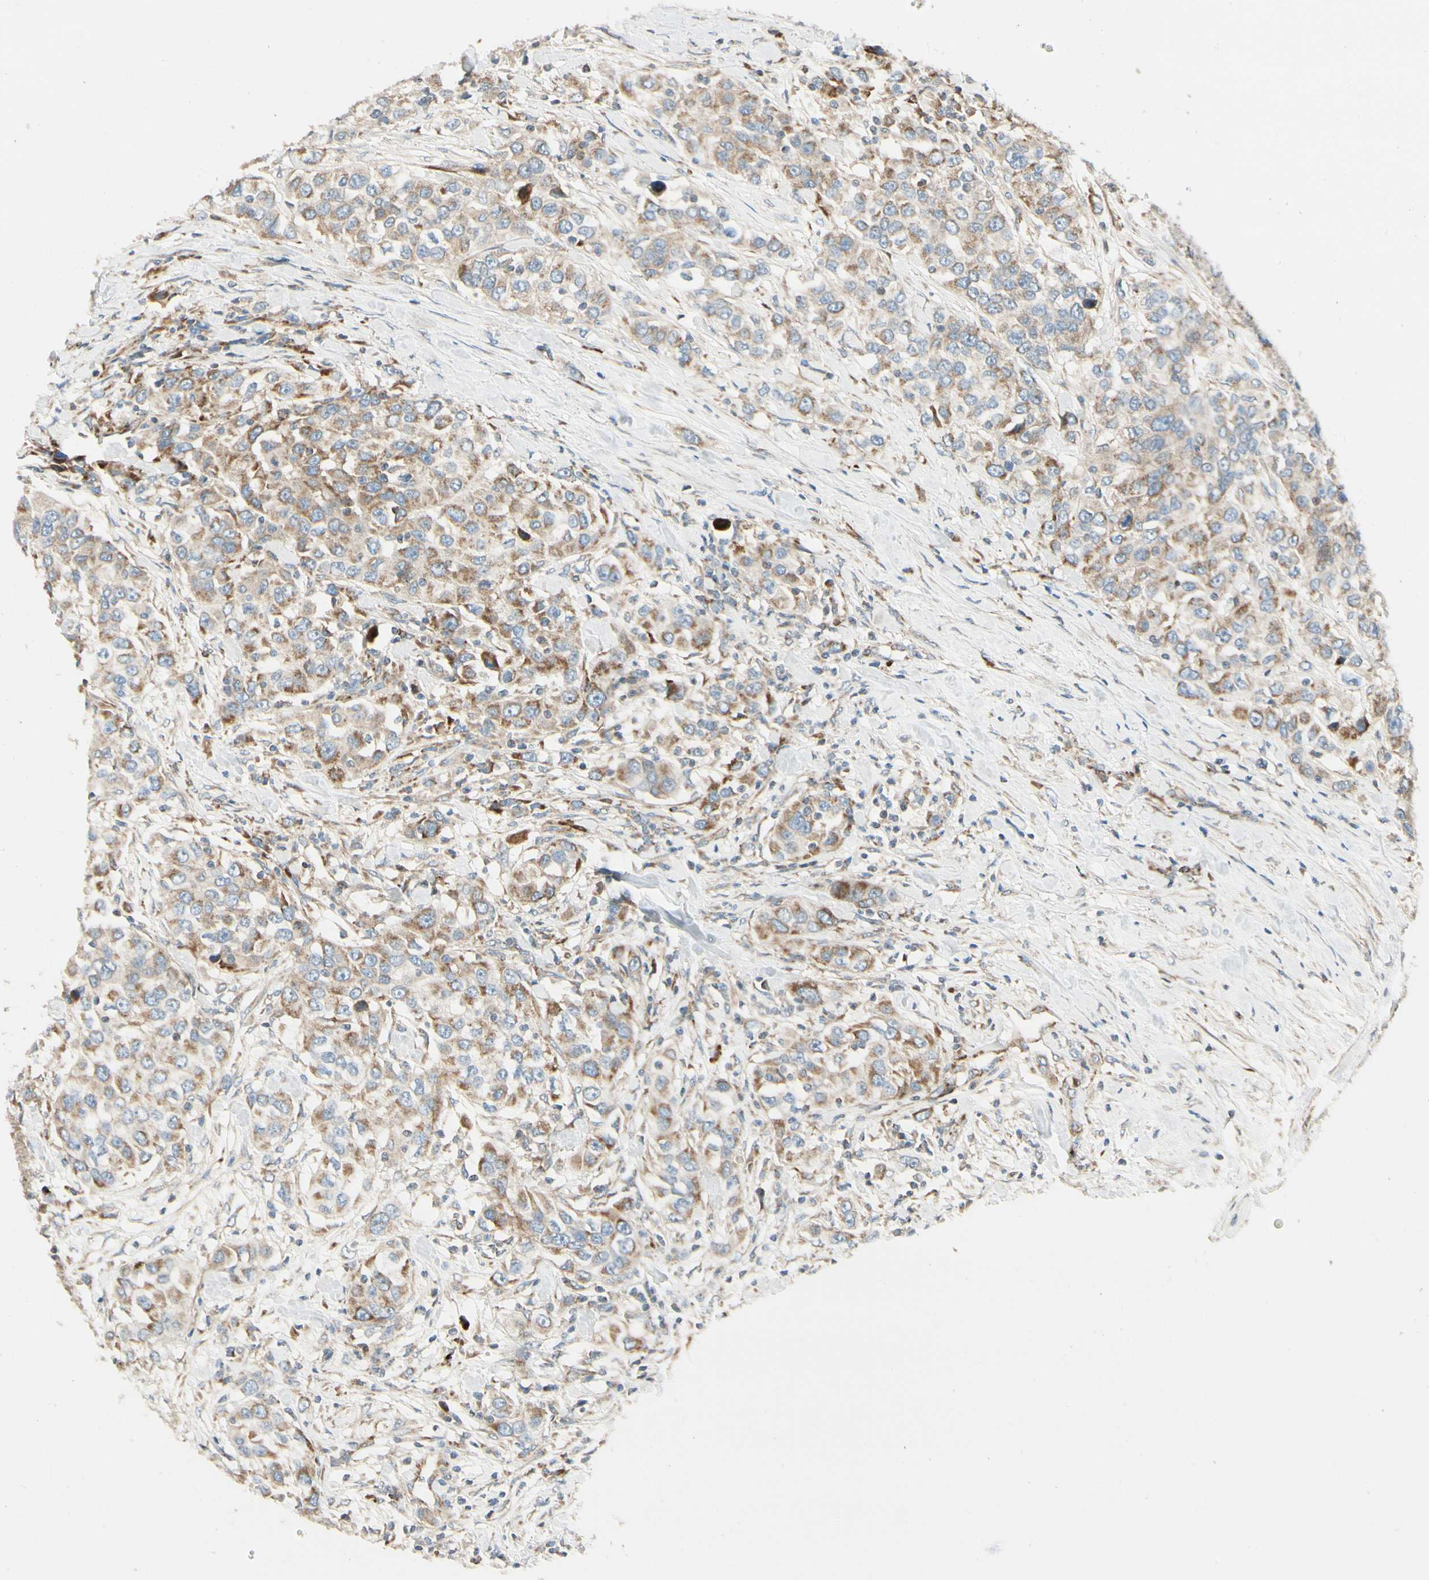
{"staining": {"intensity": "weak", "quantity": ">75%", "location": "cytoplasmic/membranous"}, "tissue": "urothelial cancer", "cell_type": "Tumor cells", "image_type": "cancer", "snomed": [{"axis": "morphology", "description": "Urothelial carcinoma, High grade"}, {"axis": "topography", "description": "Urinary bladder"}], "caption": "Urothelial carcinoma (high-grade) was stained to show a protein in brown. There is low levels of weak cytoplasmic/membranous staining in approximately >75% of tumor cells.", "gene": "MRPL9", "patient": {"sex": "female", "age": 80}}